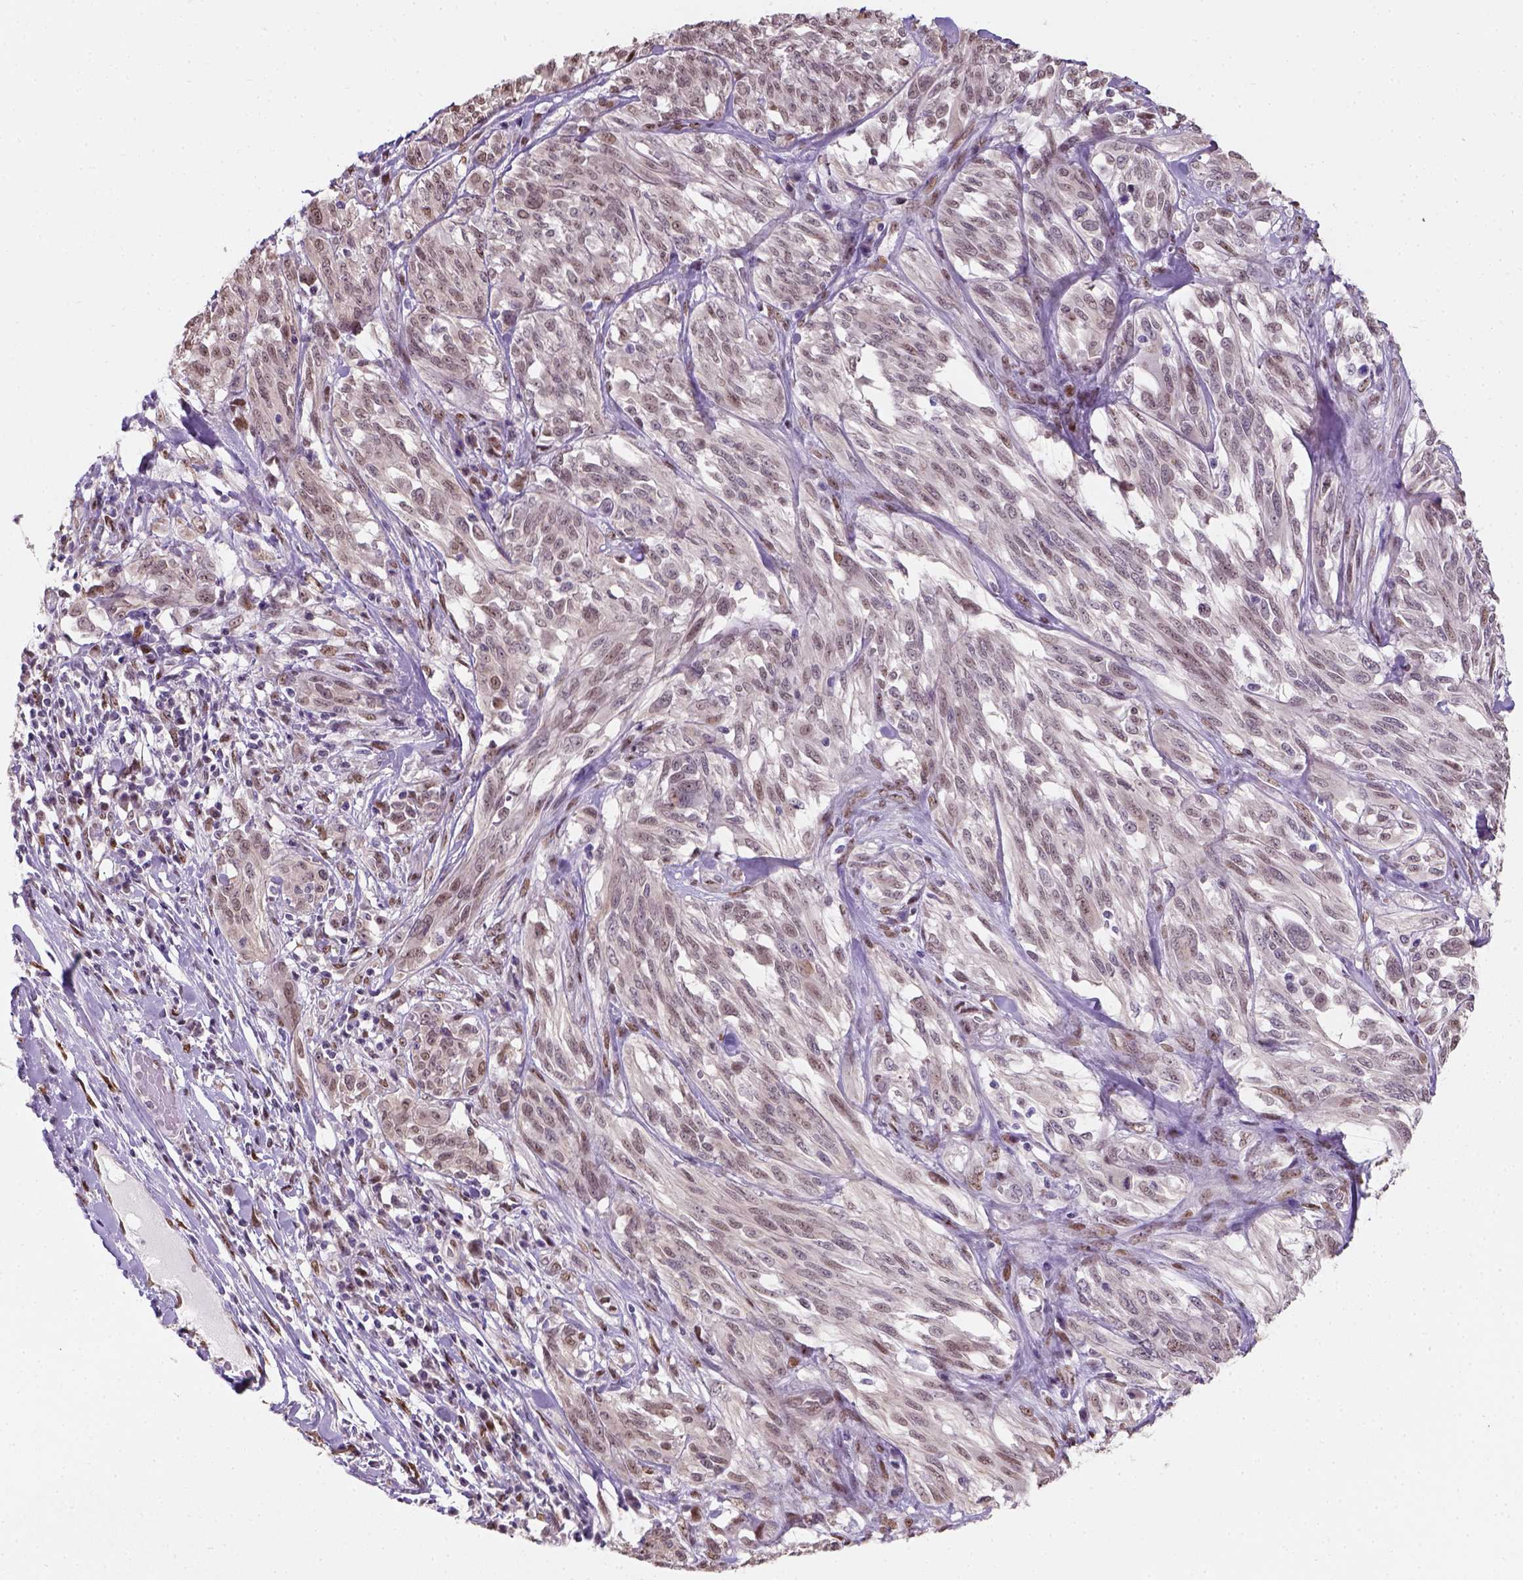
{"staining": {"intensity": "moderate", "quantity": "<25%", "location": "nuclear"}, "tissue": "melanoma", "cell_type": "Tumor cells", "image_type": "cancer", "snomed": [{"axis": "morphology", "description": "Malignant melanoma, NOS"}, {"axis": "topography", "description": "Skin"}], "caption": "The immunohistochemical stain highlights moderate nuclear positivity in tumor cells of melanoma tissue.", "gene": "C1orf112", "patient": {"sex": "female", "age": 91}}